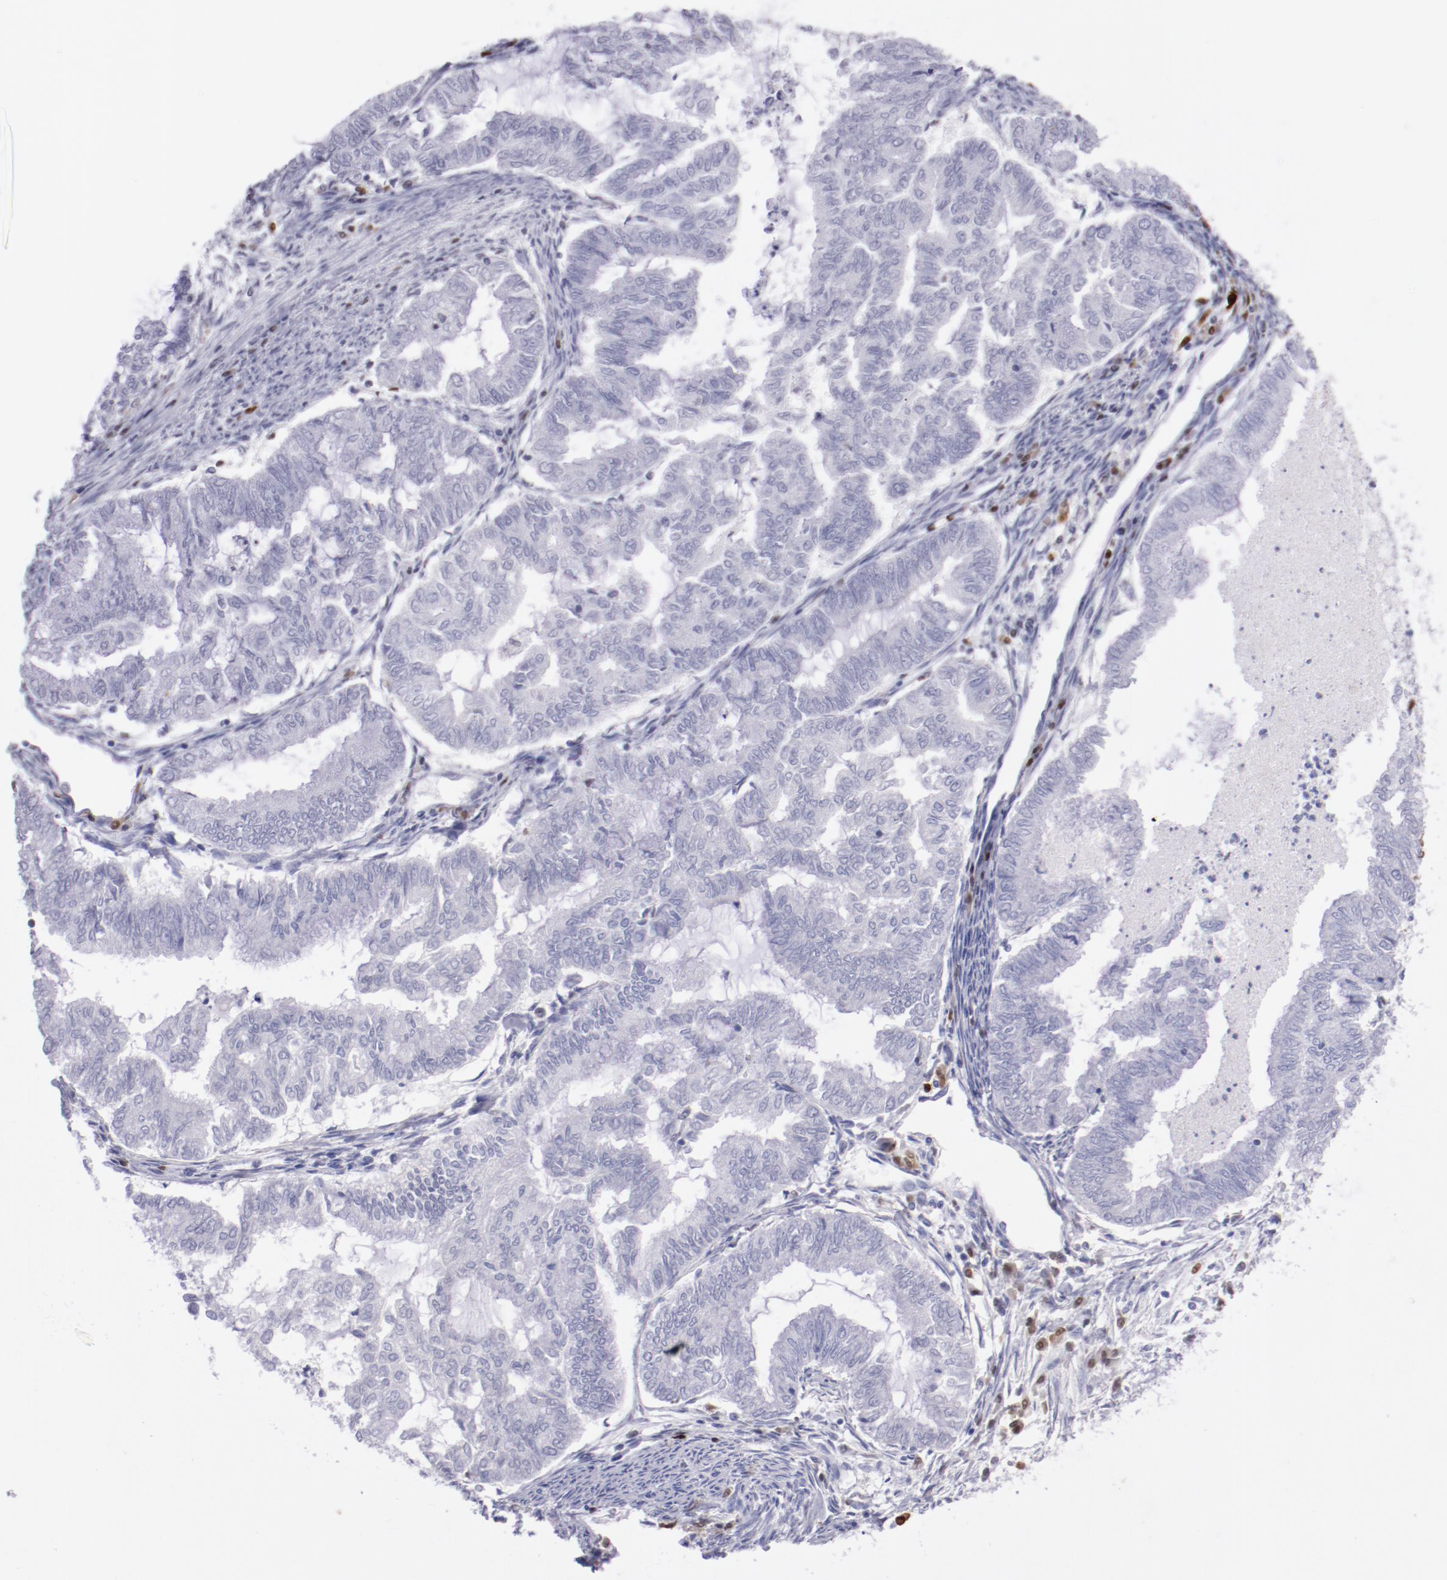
{"staining": {"intensity": "negative", "quantity": "none", "location": "none"}, "tissue": "endometrial cancer", "cell_type": "Tumor cells", "image_type": "cancer", "snomed": [{"axis": "morphology", "description": "Adenocarcinoma, NOS"}, {"axis": "topography", "description": "Endometrium"}], "caption": "Tumor cells show no significant positivity in endometrial cancer (adenocarcinoma). (DAB IHC visualized using brightfield microscopy, high magnification).", "gene": "IRF8", "patient": {"sex": "female", "age": 79}}